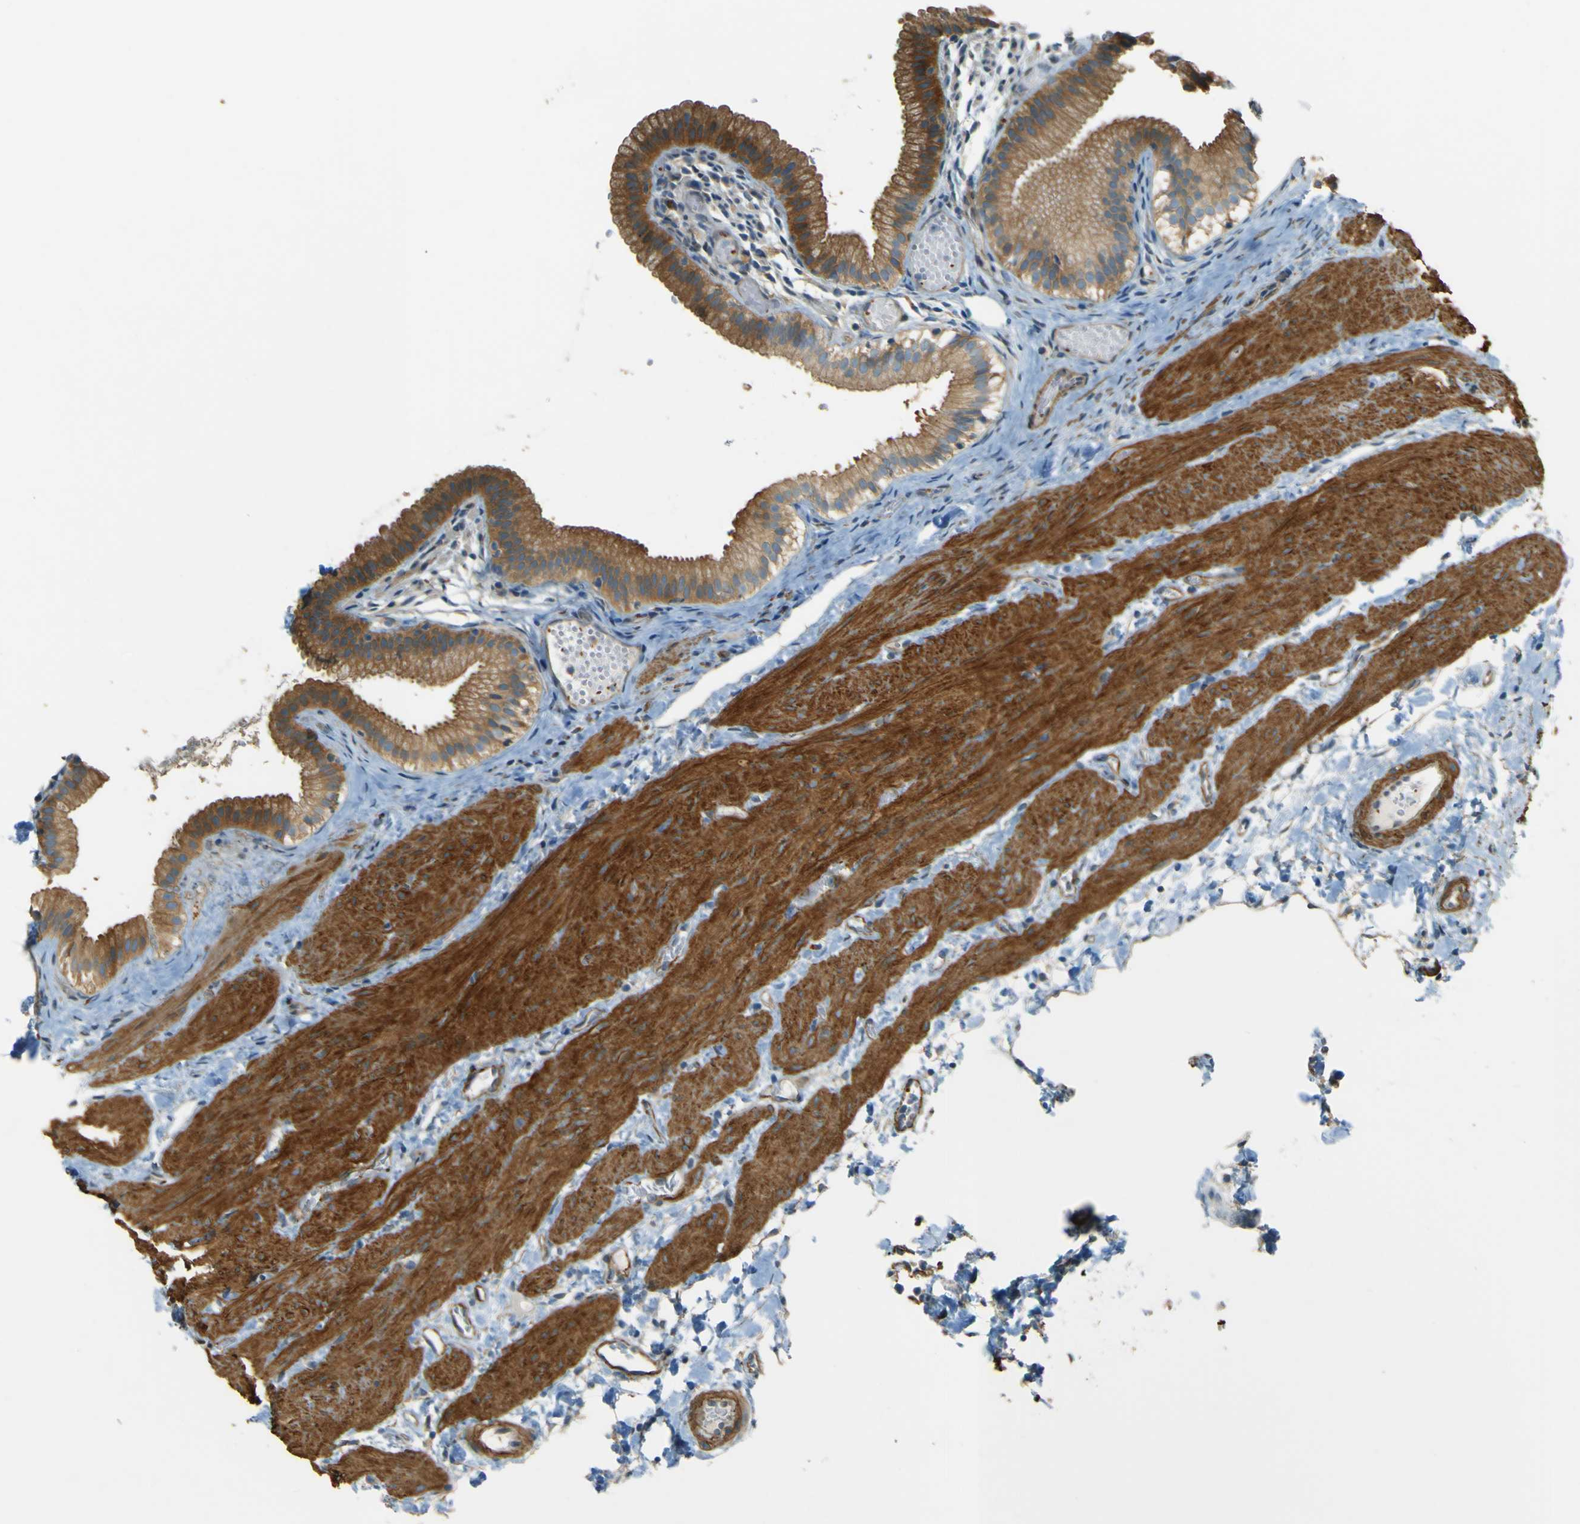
{"staining": {"intensity": "moderate", "quantity": ">75%", "location": "cytoplasmic/membranous"}, "tissue": "gallbladder", "cell_type": "Glandular cells", "image_type": "normal", "snomed": [{"axis": "morphology", "description": "Normal tissue, NOS"}, {"axis": "topography", "description": "Gallbladder"}], "caption": "Glandular cells exhibit medium levels of moderate cytoplasmic/membranous staining in about >75% of cells in unremarkable human gallbladder.", "gene": "NEXN", "patient": {"sex": "female", "age": 26}}